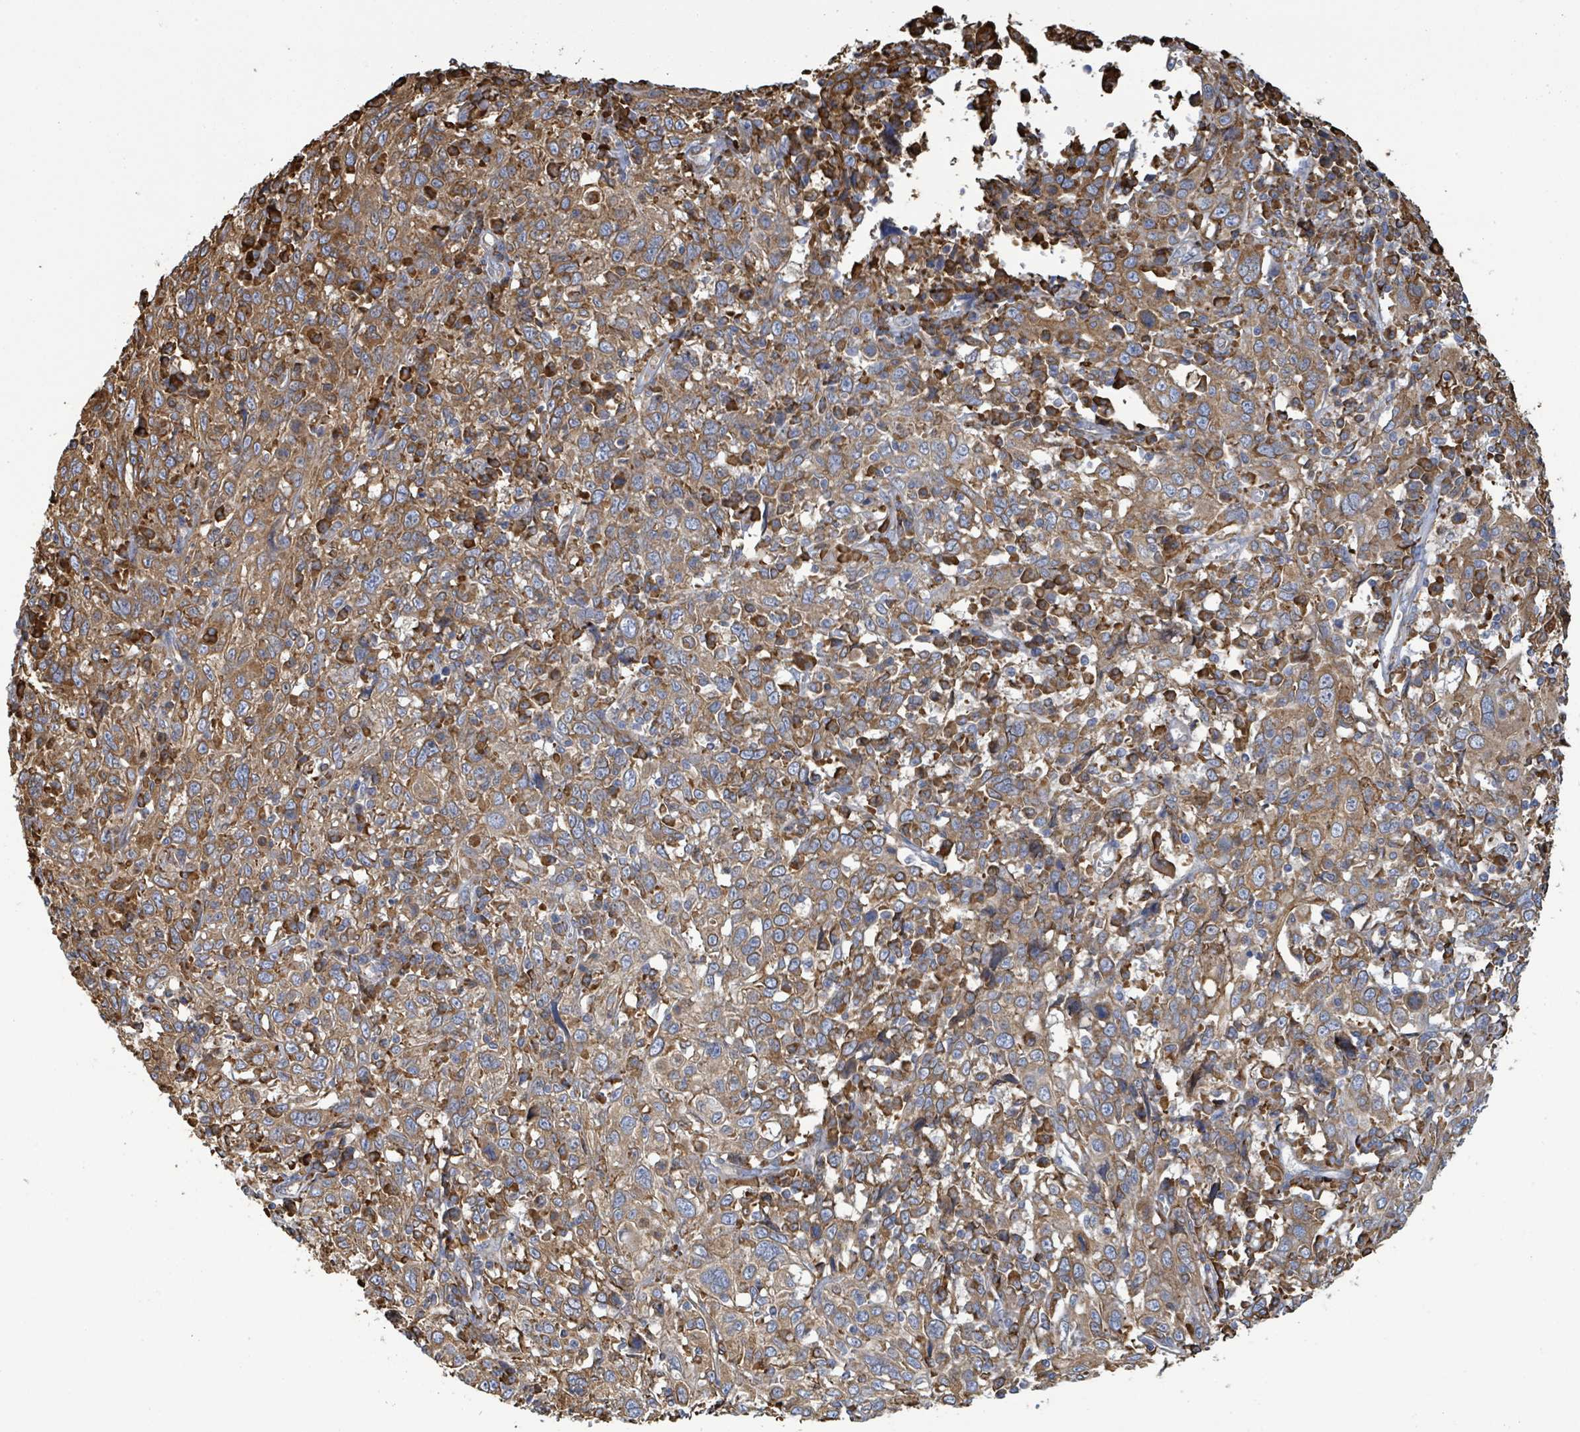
{"staining": {"intensity": "moderate", "quantity": ">75%", "location": "cytoplasmic/membranous"}, "tissue": "cervical cancer", "cell_type": "Tumor cells", "image_type": "cancer", "snomed": [{"axis": "morphology", "description": "Squamous cell carcinoma, NOS"}, {"axis": "topography", "description": "Cervix"}], "caption": "Tumor cells display medium levels of moderate cytoplasmic/membranous positivity in about >75% of cells in cervical cancer (squamous cell carcinoma).", "gene": "RFPL4A", "patient": {"sex": "female", "age": 46}}